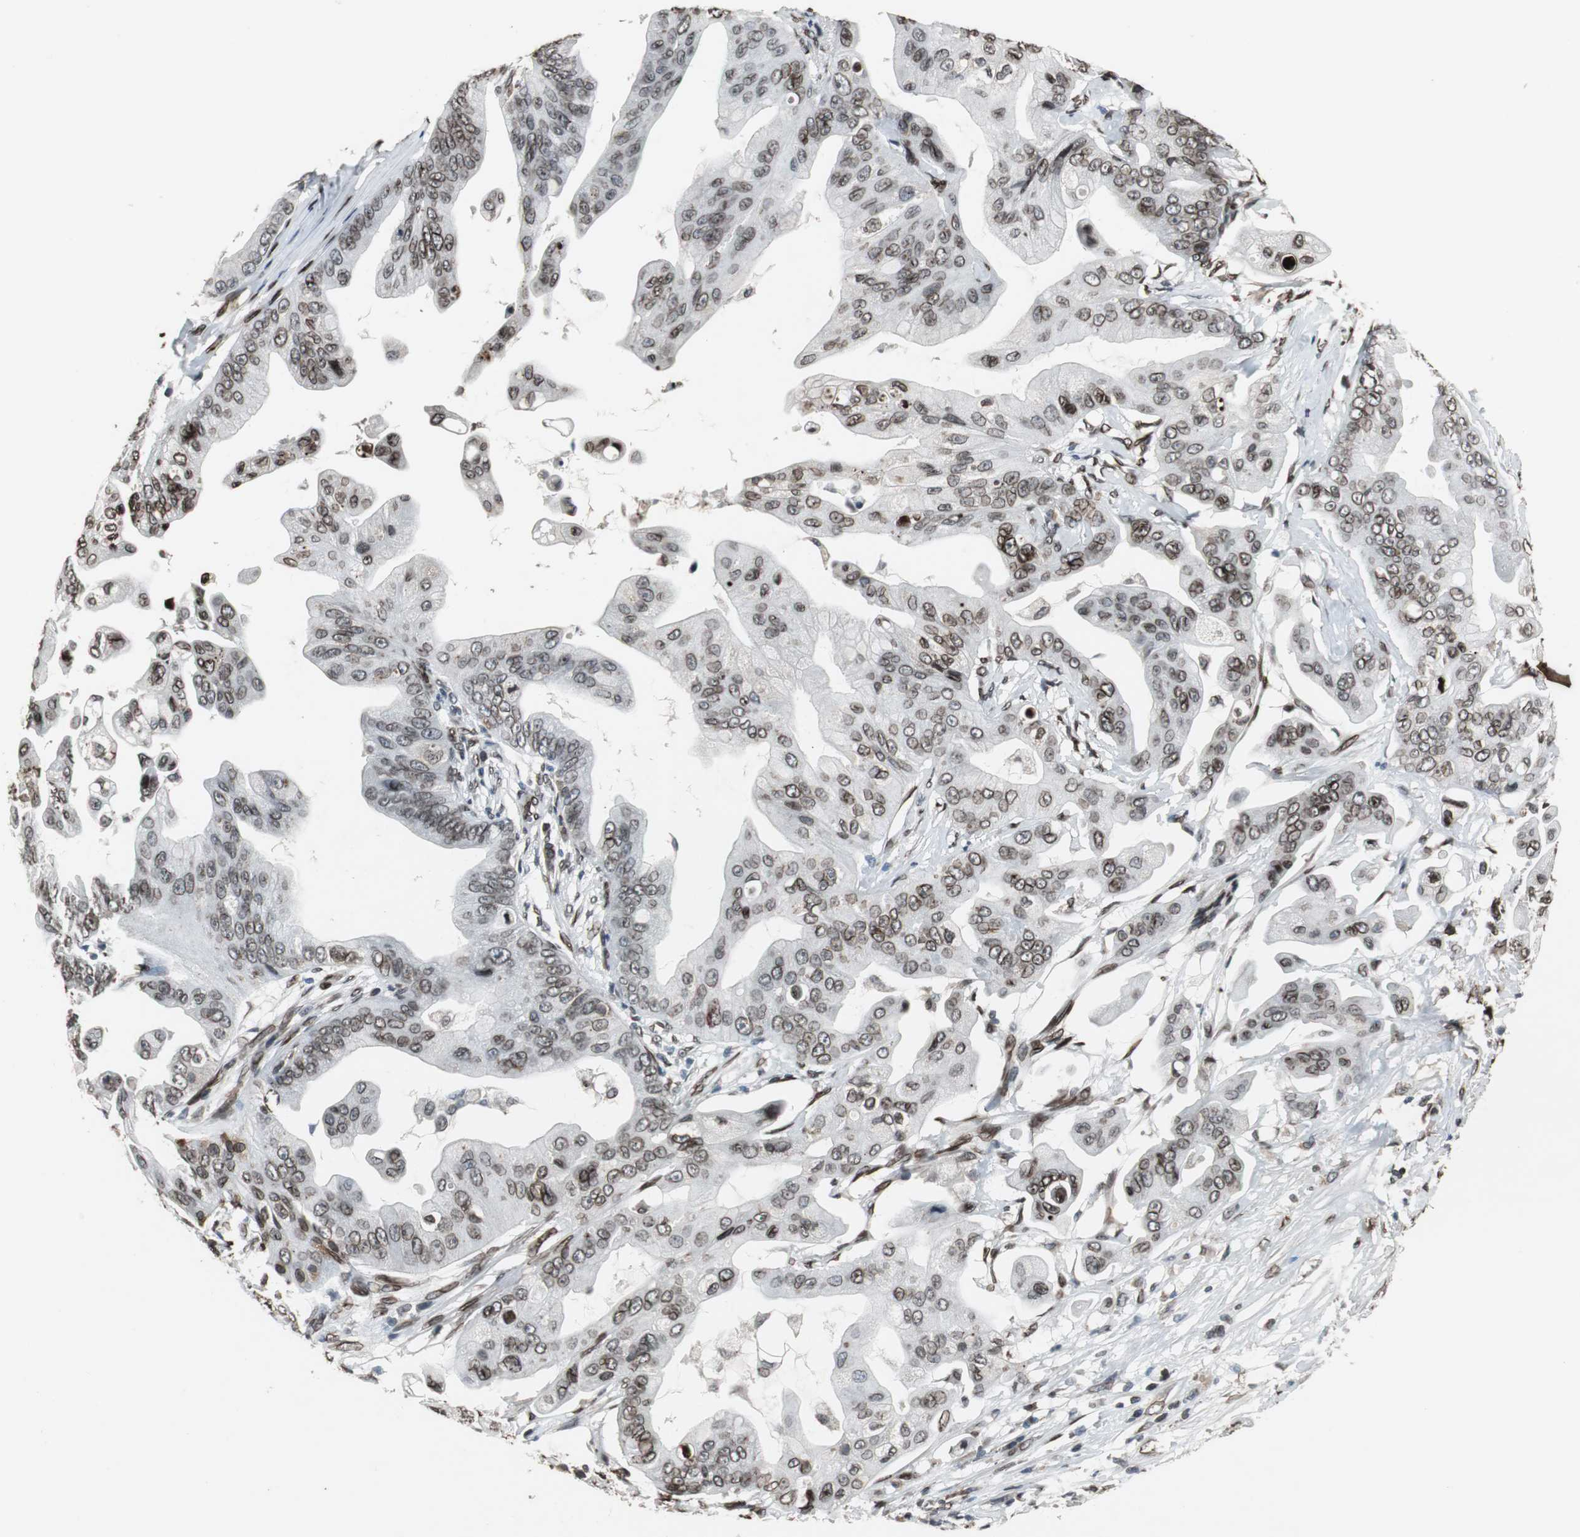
{"staining": {"intensity": "strong", "quantity": "25%-75%", "location": "cytoplasmic/membranous,nuclear"}, "tissue": "pancreatic cancer", "cell_type": "Tumor cells", "image_type": "cancer", "snomed": [{"axis": "morphology", "description": "Adenocarcinoma, NOS"}, {"axis": "topography", "description": "Pancreas"}], "caption": "Adenocarcinoma (pancreatic) stained with a protein marker exhibits strong staining in tumor cells.", "gene": "LMNA", "patient": {"sex": "female", "age": 75}}